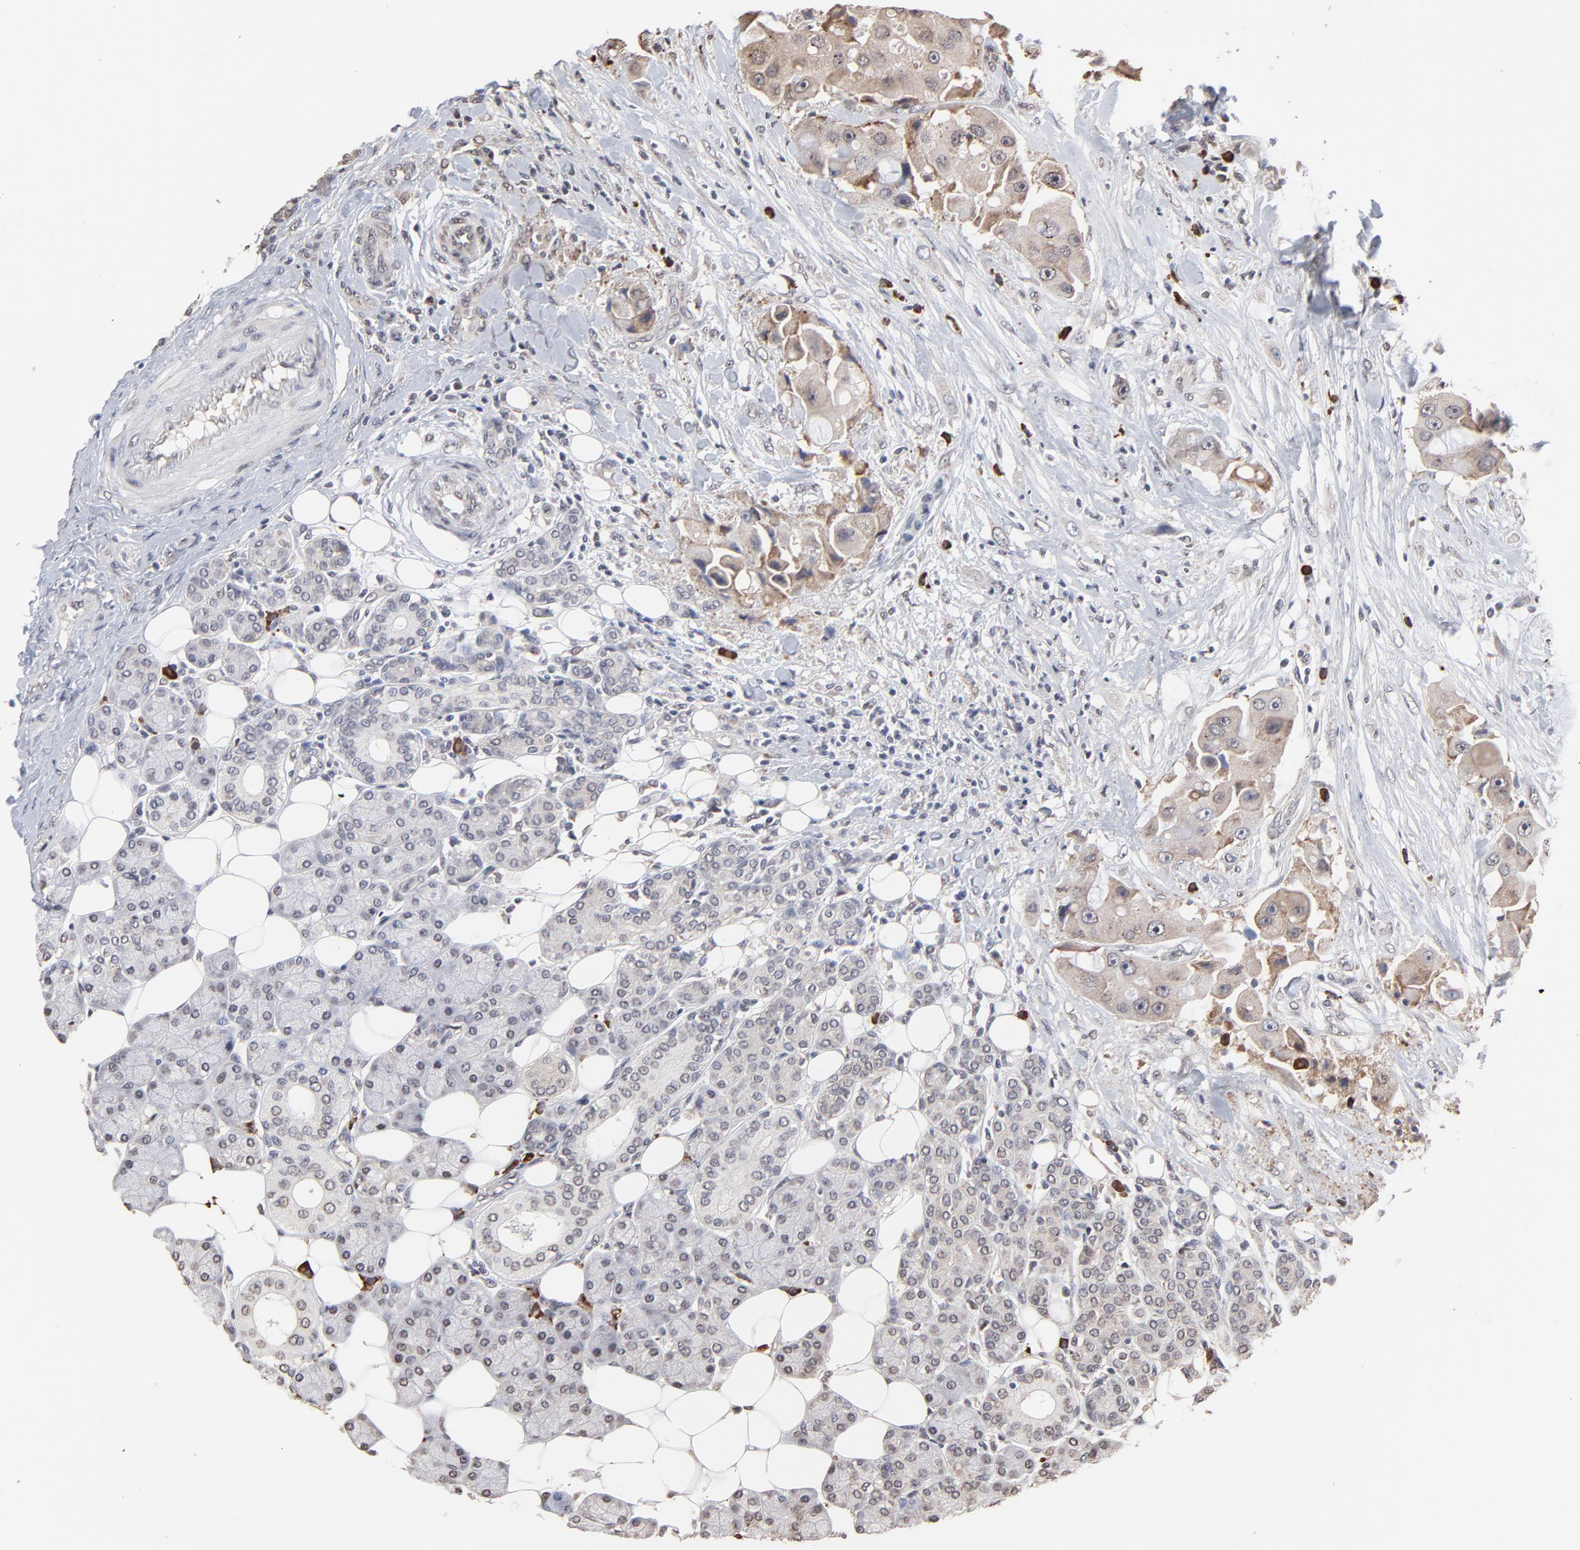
{"staining": {"intensity": "weak", "quantity": "25%-75%", "location": "cytoplasmic/membranous"}, "tissue": "head and neck cancer", "cell_type": "Tumor cells", "image_type": "cancer", "snomed": [{"axis": "morphology", "description": "Normal tissue, NOS"}, {"axis": "morphology", "description": "Adenocarcinoma, NOS"}, {"axis": "topography", "description": "Salivary gland"}, {"axis": "topography", "description": "Head-Neck"}], "caption": "A low amount of weak cytoplasmic/membranous positivity is present in about 25%-75% of tumor cells in adenocarcinoma (head and neck) tissue.", "gene": "CHM", "patient": {"sex": "male", "age": 80}}